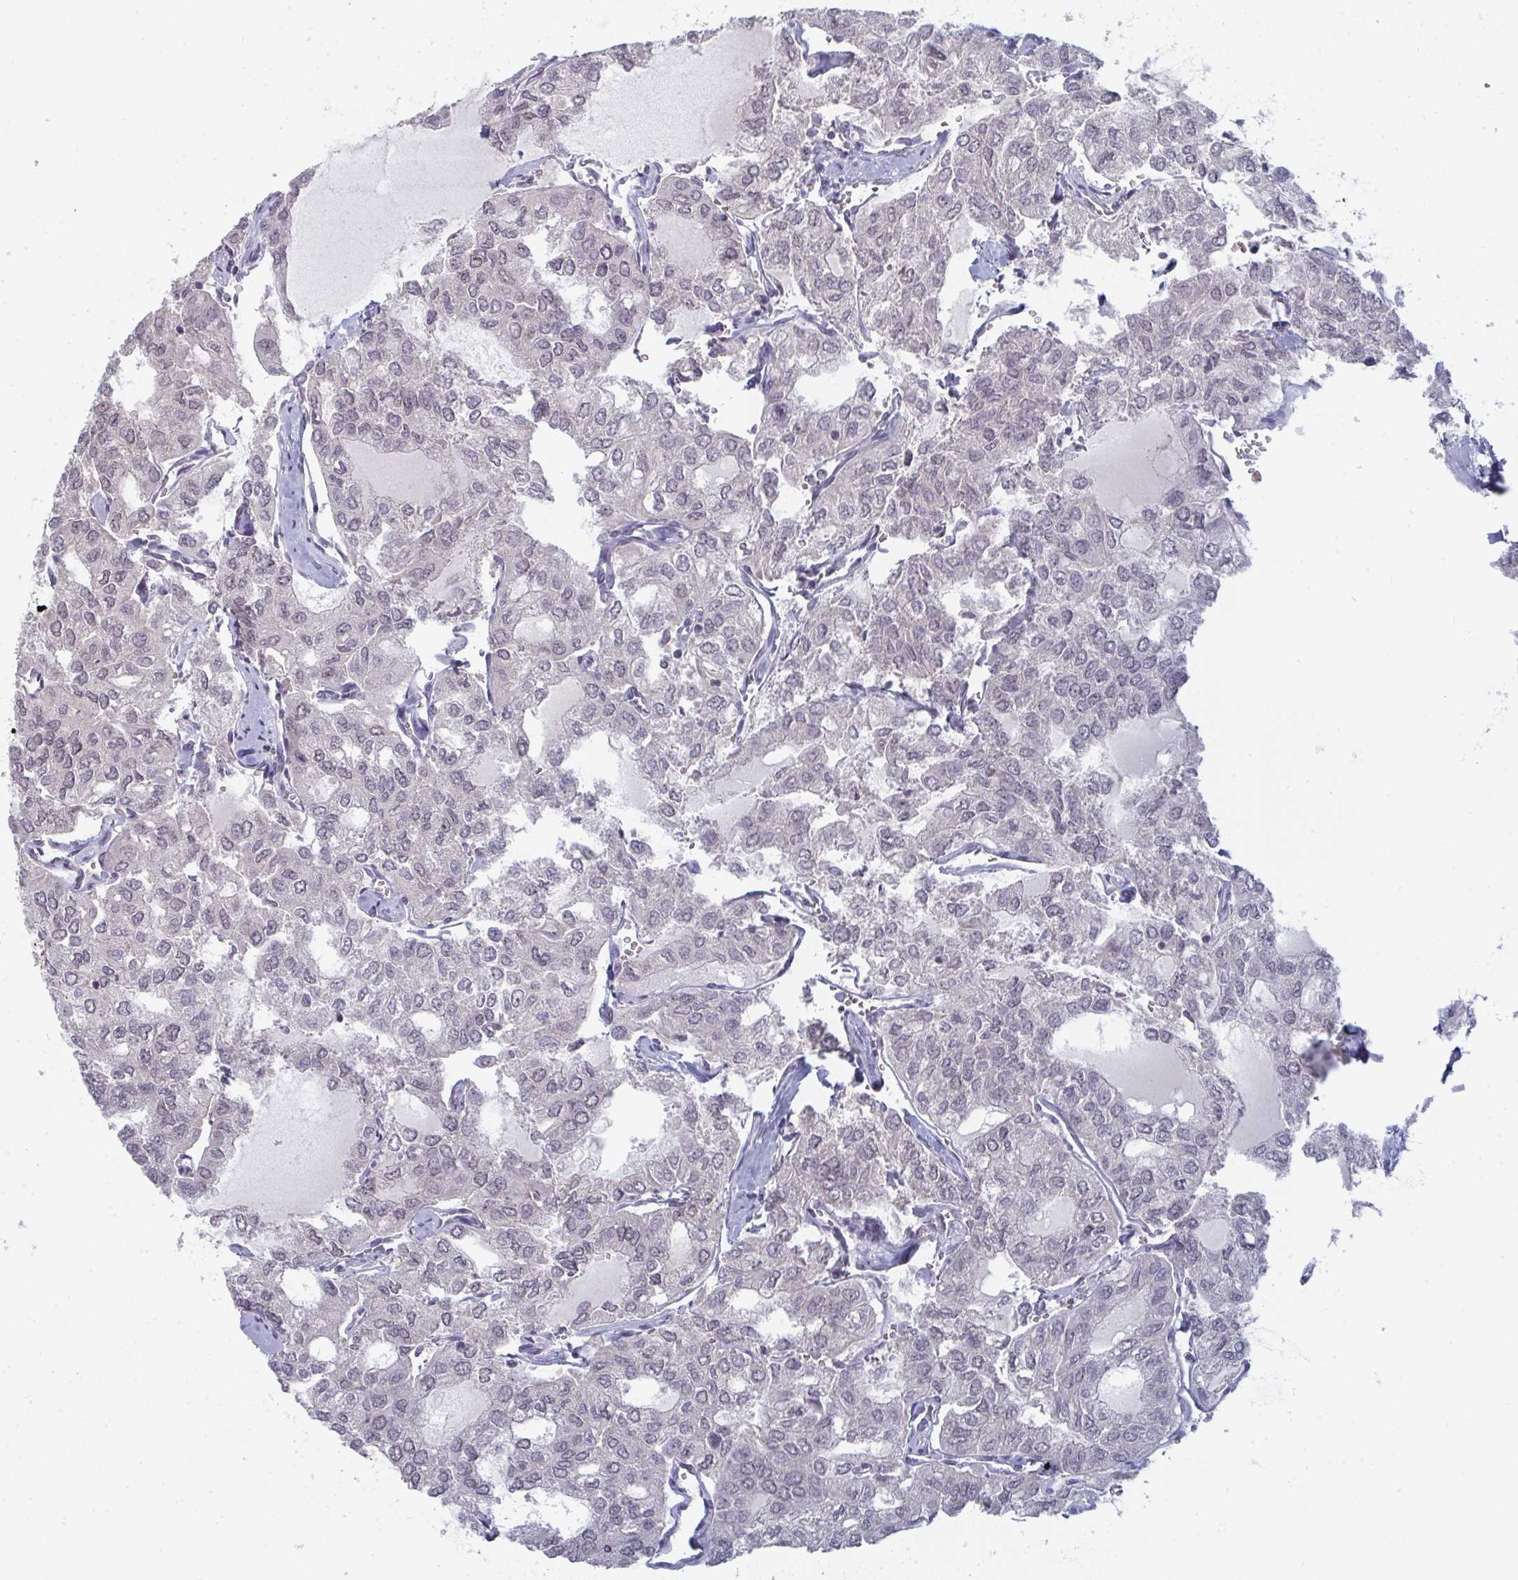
{"staining": {"intensity": "weak", "quantity": "25%-75%", "location": "nuclear"}, "tissue": "thyroid cancer", "cell_type": "Tumor cells", "image_type": "cancer", "snomed": [{"axis": "morphology", "description": "Follicular adenoma carcinoma, NOS"}, {"axis": "topography", "description": "Thyroid gland"}], "caption": "A brown stain shows weak nuclear positivity of a protein in human follicular adenoma carcinoma (thyroid) tumor cells.", "gene": "LIX1", "patient": {"sex": "male", "age": 75}}